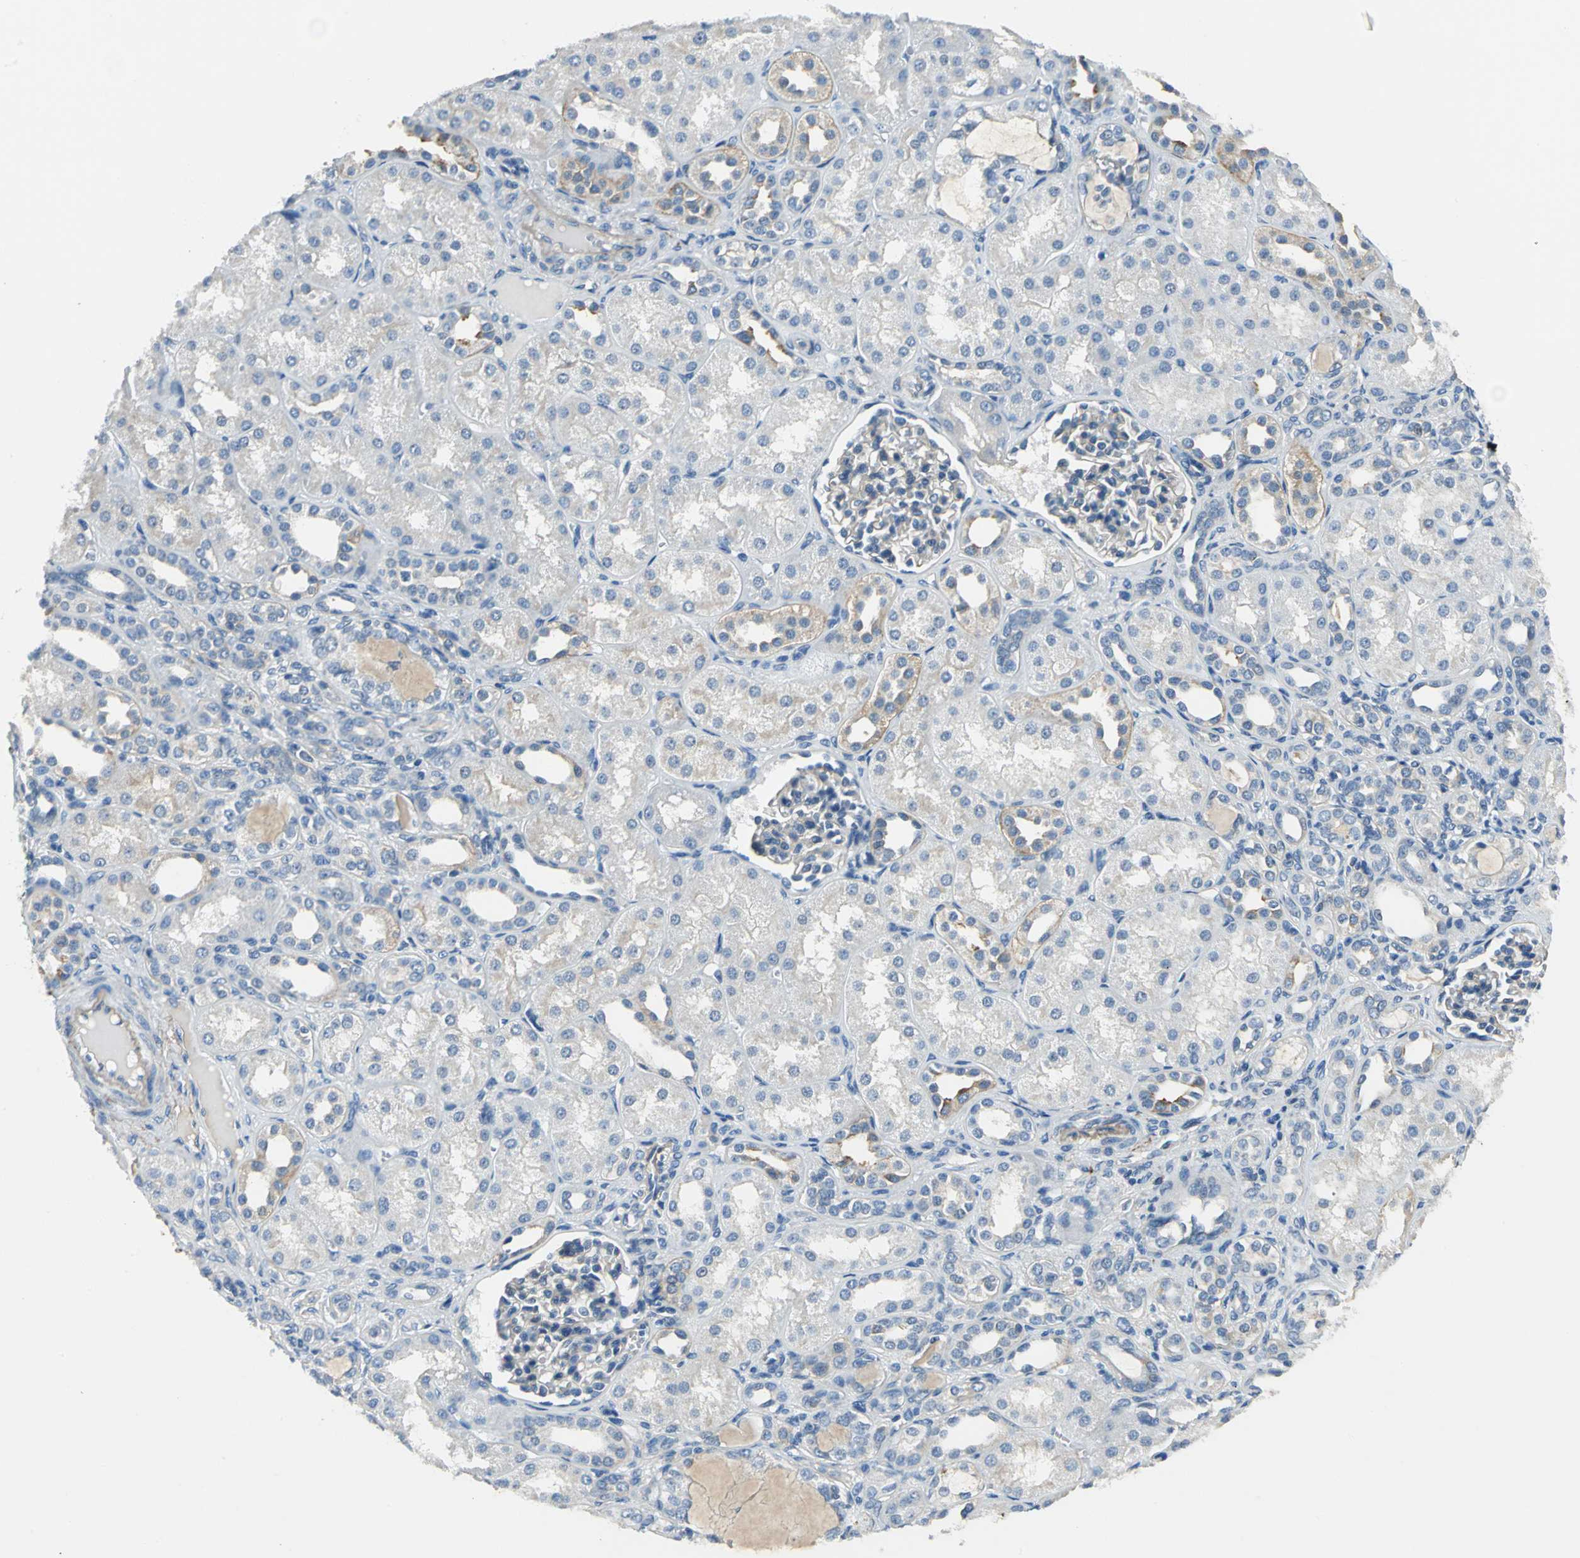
{"staining": {"intensity": "weak", "quantity": "25%-75%", "location": "cytoplasmic/membranous"}, "tissue": "kidney", "cell_type": "Cells in glomeruli", "image_type": "normal", "snomed": [{"axis": "morphology", "description": "Normal tissue, NOS"}, {"axis": "topography", "description": "Kidney"}], "caption": "Protein positivity by immunohistochemistry (IHC) reveals weak cytoplasmic/membranous expression in about 25%-75% of cells in glomeruli in benign kidney. (brown staining indicates protein expression, while blue staining denotes nuclei).", "gene": "SLC16A7", "patient": {"sex": "male", "age": 7}}